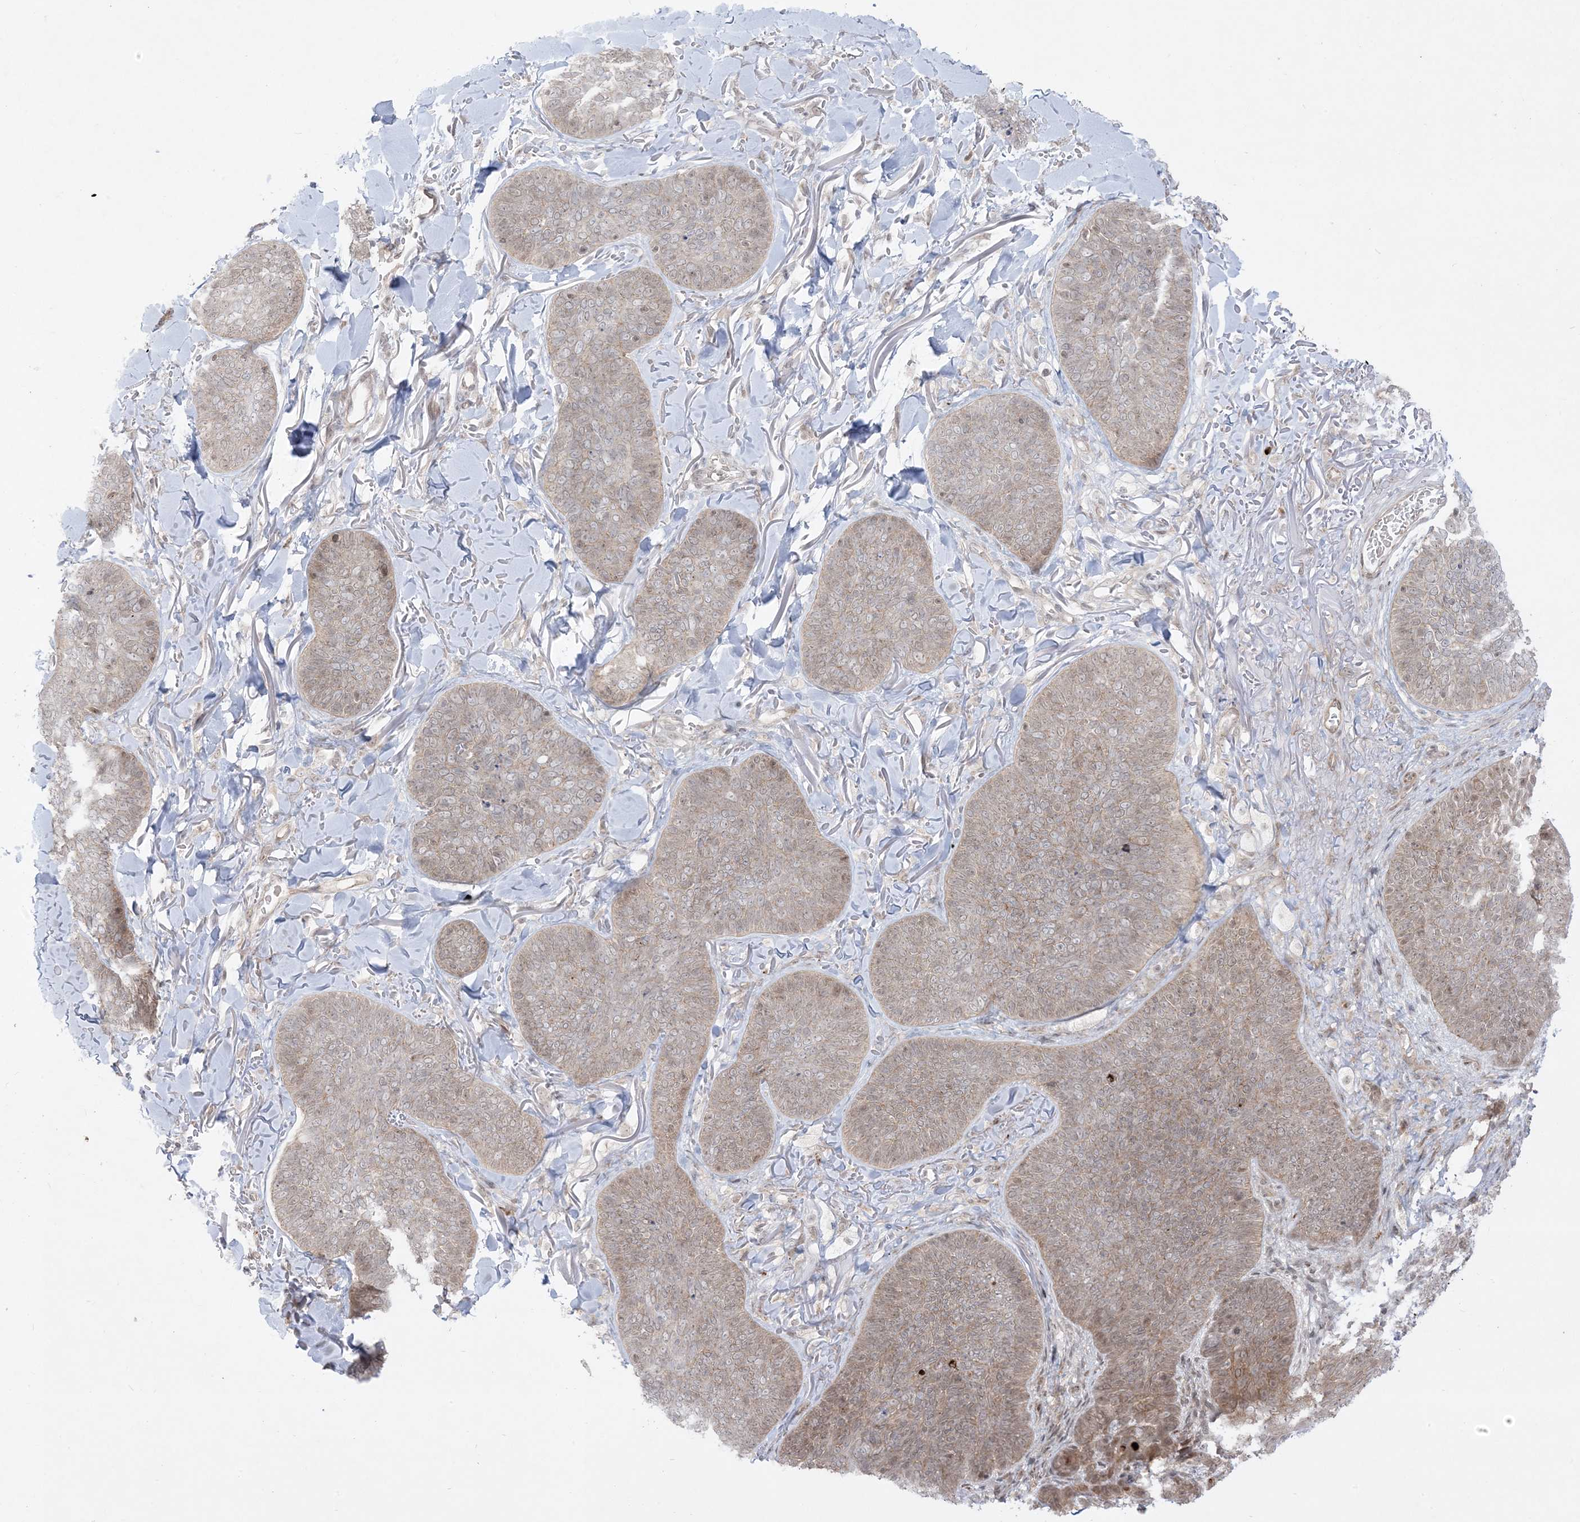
{"staining": {"intensity": "moderate", "quantity": ">75%", "location": "cytoplasmic/membranous,nuclear"}, "tissue": "skin cancer", "cell_type": "Tumor cells", "image_type": "cancer", "snomed": [{"axis": "morphology", "description": "Basal cell carcinoma"}, {"axis": "topography", "description": "Skin"}], "caption": "Brown immunohistochemical staining in human skin cancer (basal cell carcinoma) displays moderate cytoplasmic/membranous and nuclear staining in approximately >75% of tumor cells.", "gene": "PTK6", "patient": {"sex": "male", "age": 85}}